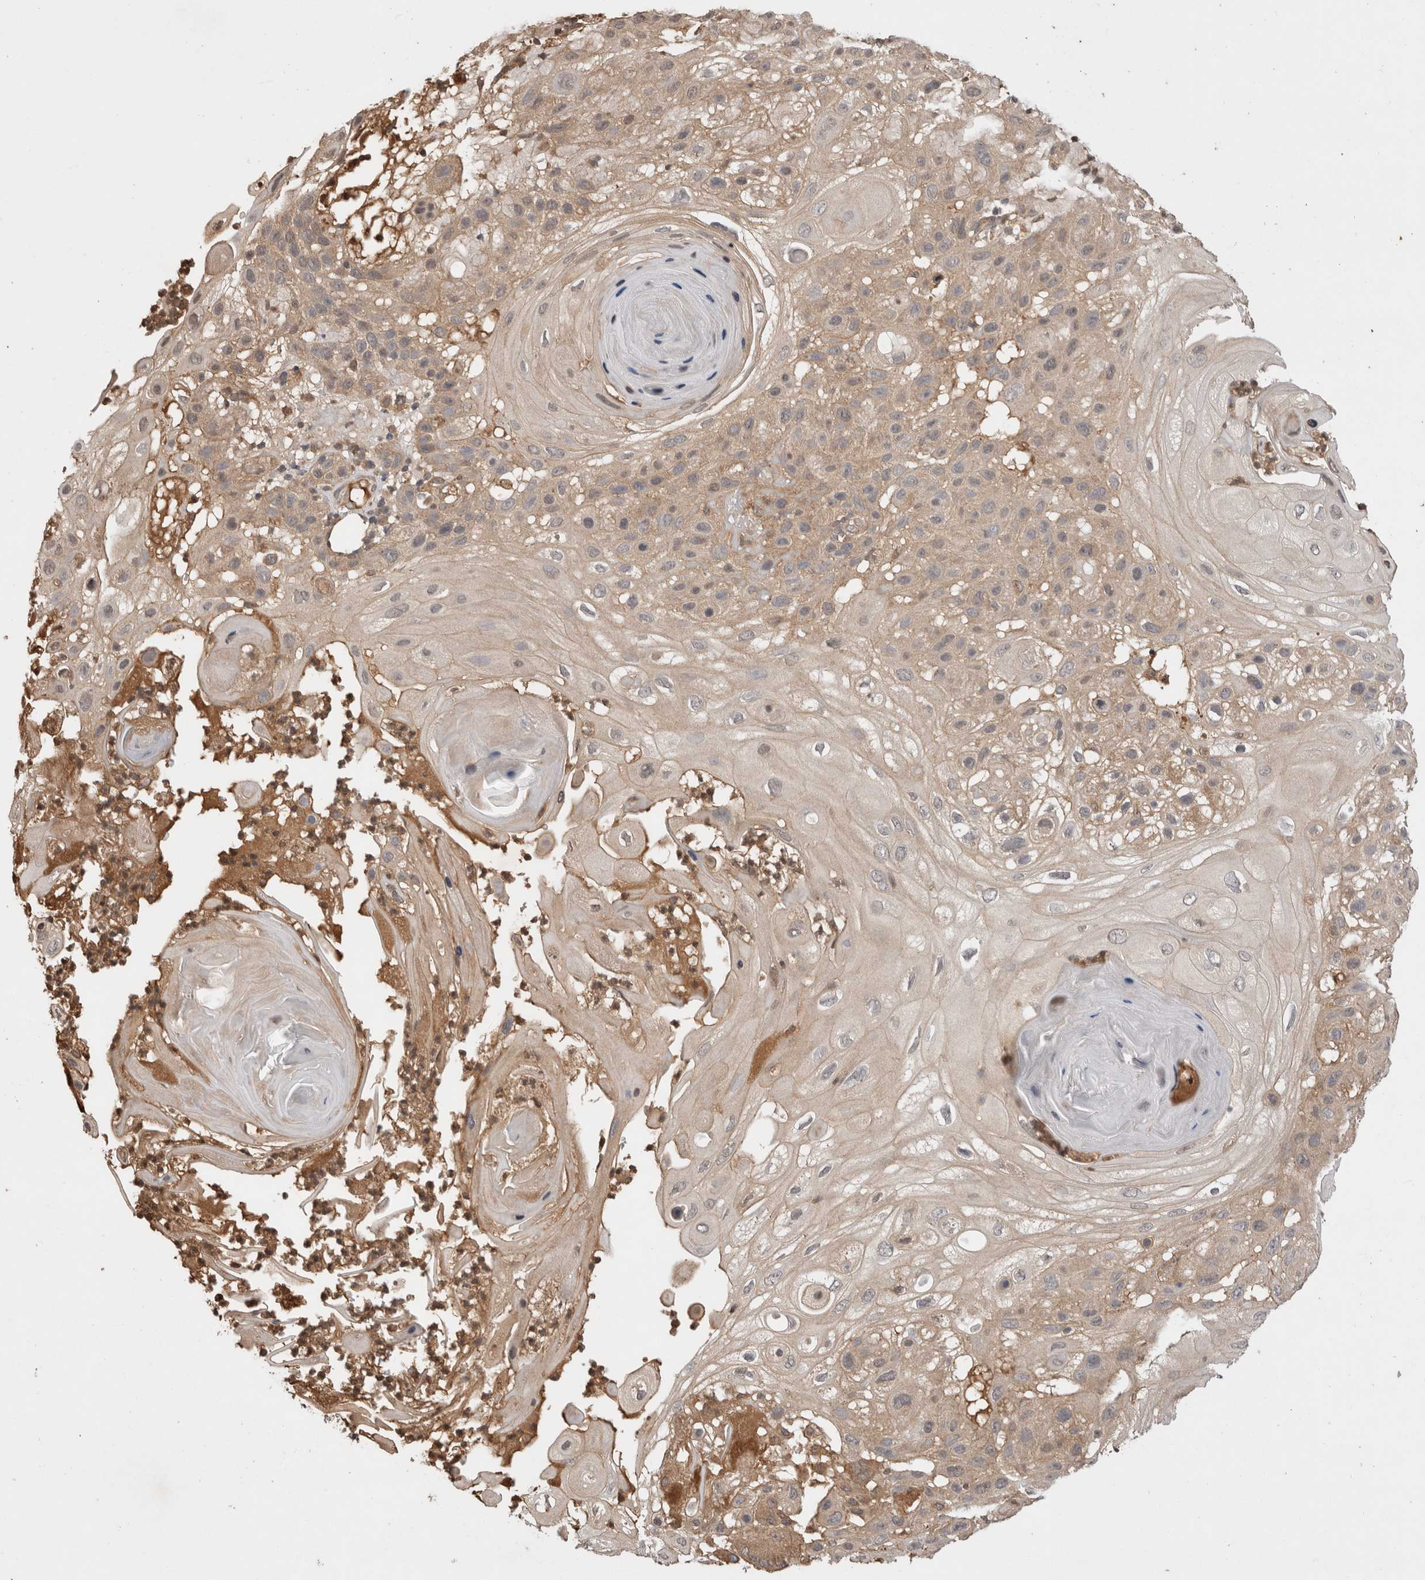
{"staining": {"intensity": "weak", "quantity": ">75%", "location": "cytoplasmic/membranous"}, "tissue": "skin cancer", "cell_type": "Tumor cells", "image_type": "cancer", "snomed": [{"axis": "morphology", "description": "Normal tissue, NOS"}, {"axis": "morphology", "description": "Squamous cell carcinoma, NOS"}, {"axis": "topography", "description": "Skin"}], "caption": "Protein expression analysis of human skin cancer reveals weak cytoplasmic/membranous expression in approximately >75% of tumor cells.", "gene": "PRMT3", "patient": {"sex": "female", "age": 96}}